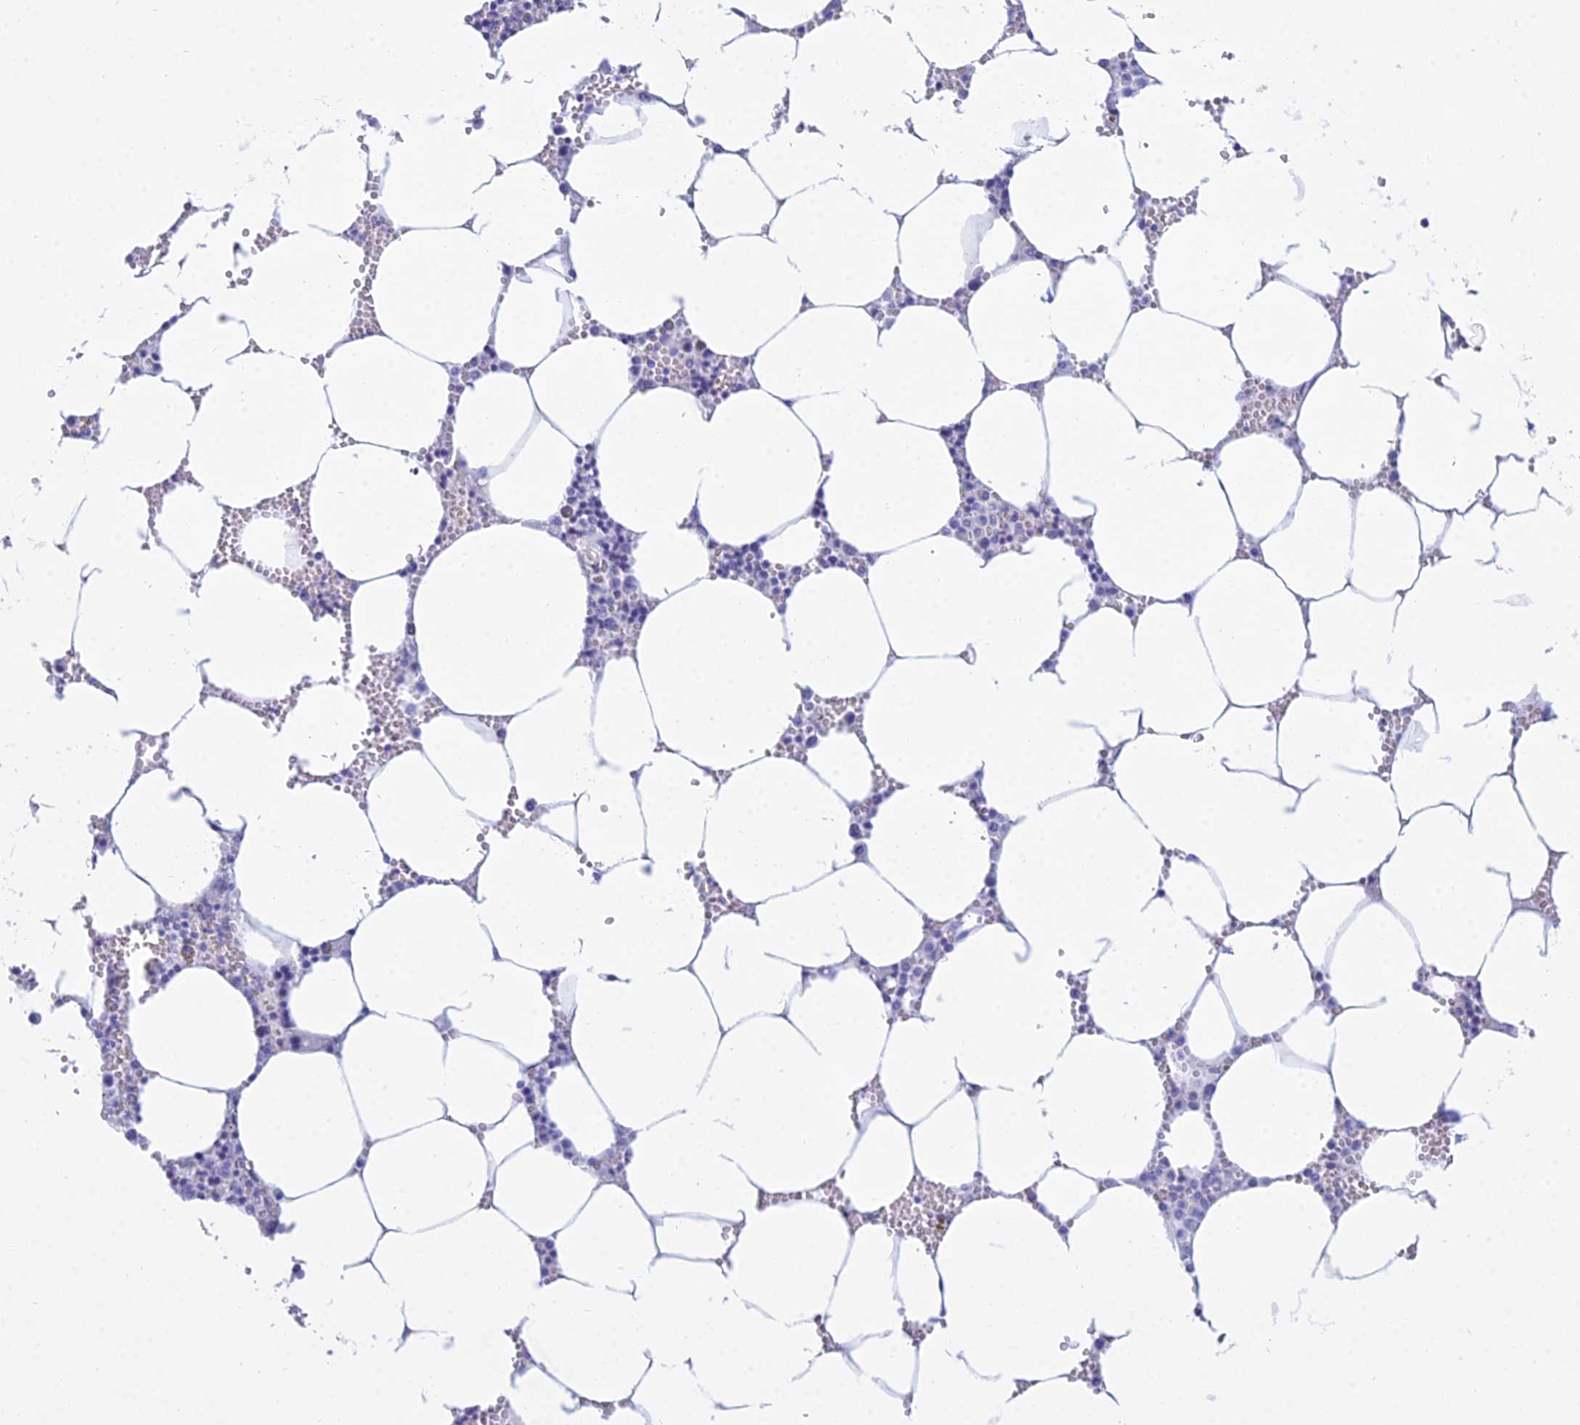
{"staining": {"intensity": "weak", "quantity": "<25%", "location": "cytoplasmic/membranous"}, "tissue": "bone marrow", "cell_type": "Hematopoietic cells", "image_type": "normal", "snomed": [{"axis": "morphology", "description": "Normal tissue, NOS"}, {"axis": "topography", "description": "Bone marrow"}], "caption": "Human bone marrow stained for a protein using immunohistochemistry shows no expression in hematopoietic cells.", "gene": "PATE4", "patient": {"sex": "male", "age": 70}}